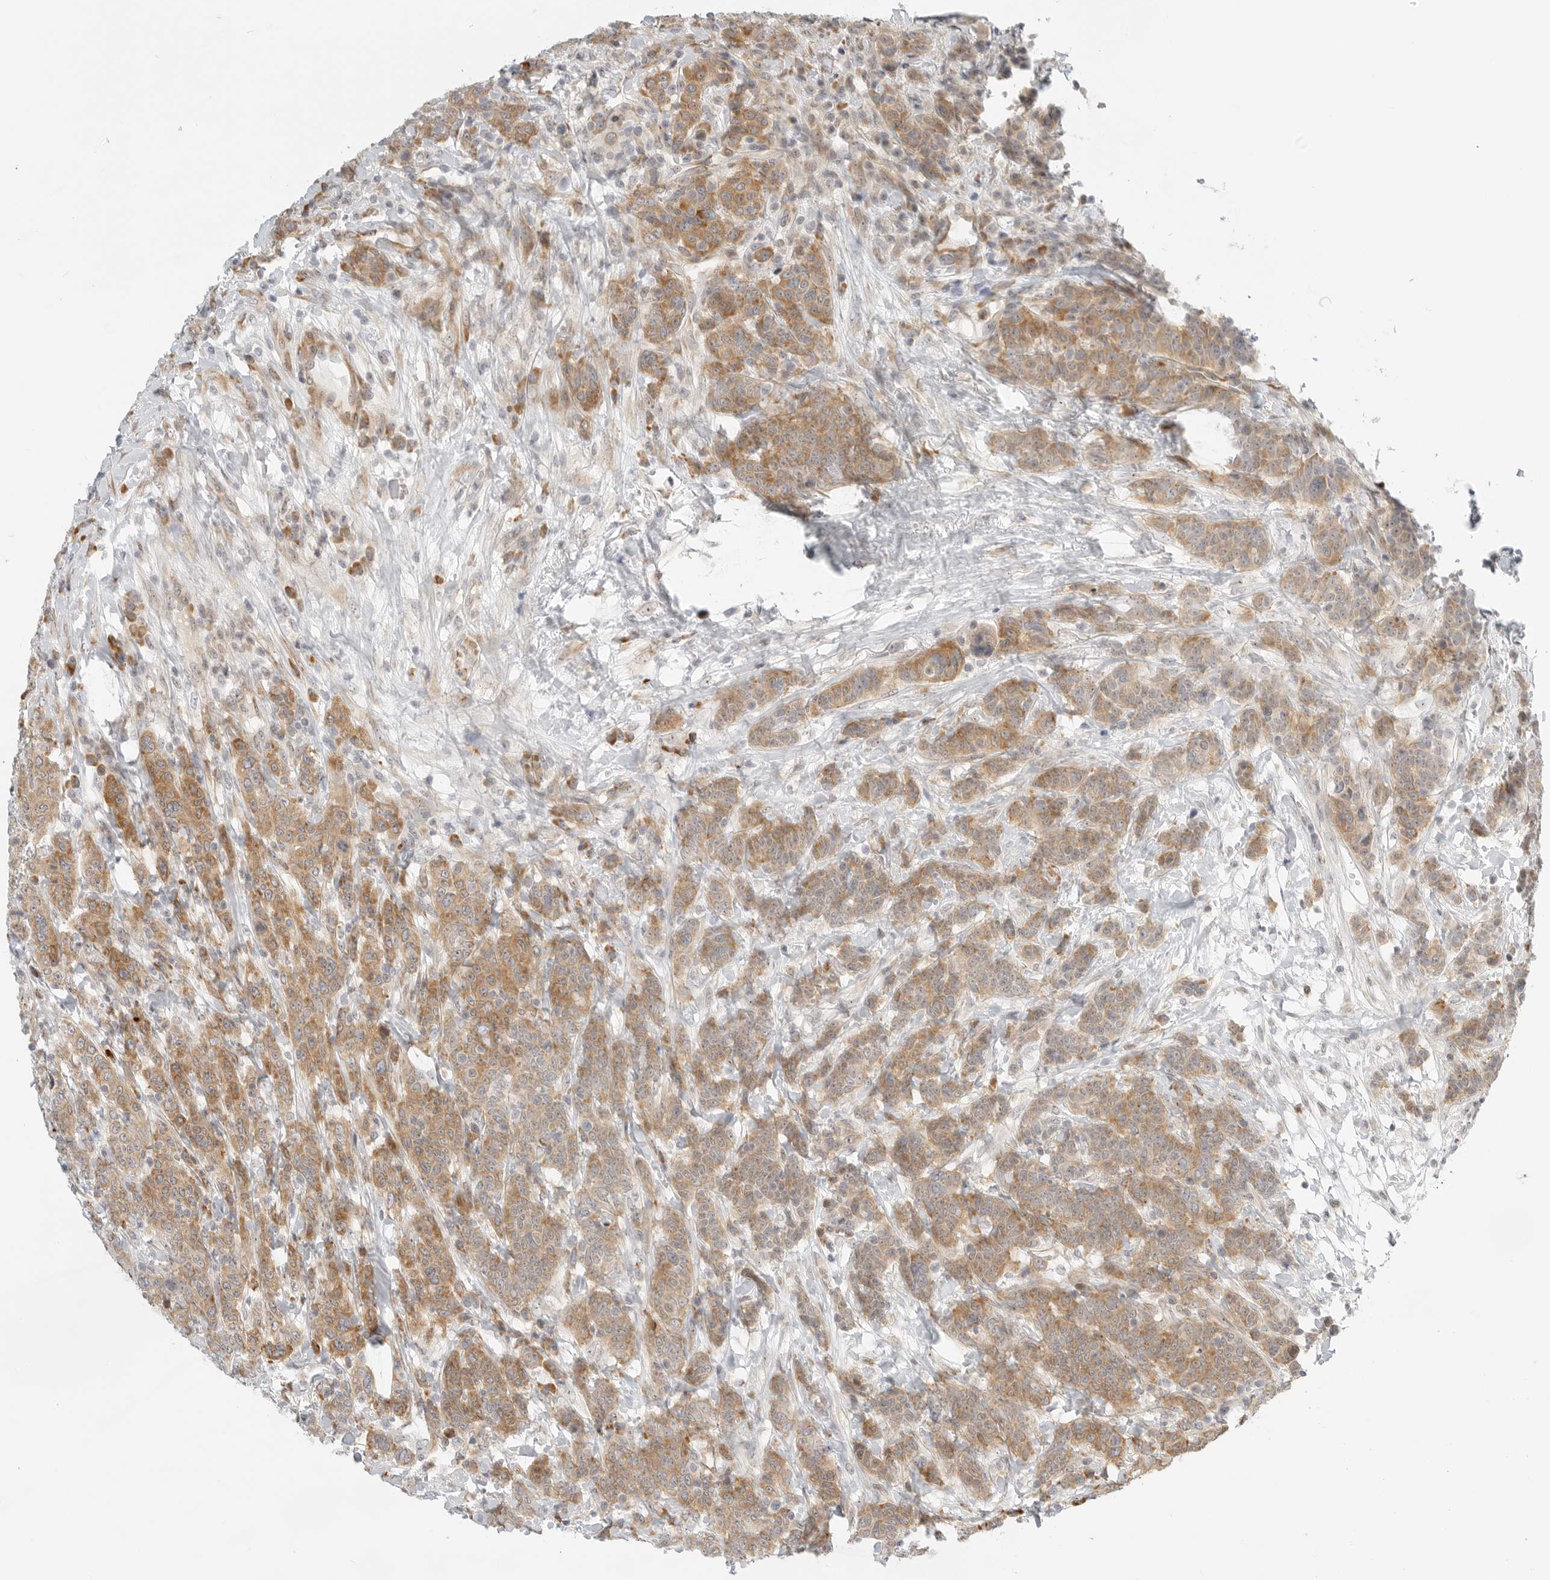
{"staining": {"intensity": "moderate", "quantity": ">75%", "location": "cytoplasmic/membranous"}, "tissue": "breast cancer", "cell_type": "Tumor cells", "image_type": "cancer", "snomed": [{"axis": "morphology", "description": "Duct carcinoma"}, {"axis": "topography", "description": "Breast"}], "caption": "Protein expression analysis of infiltrating ductal carcinoma (breast) displays moderate cytoplasmic/membranous expression in about >75% of tumor cells. (brown staining indicates protein expression, while blue staining denotes nuclei).", "gene": "DSCC1", "patient": {"sex": "female", "age": 37}}